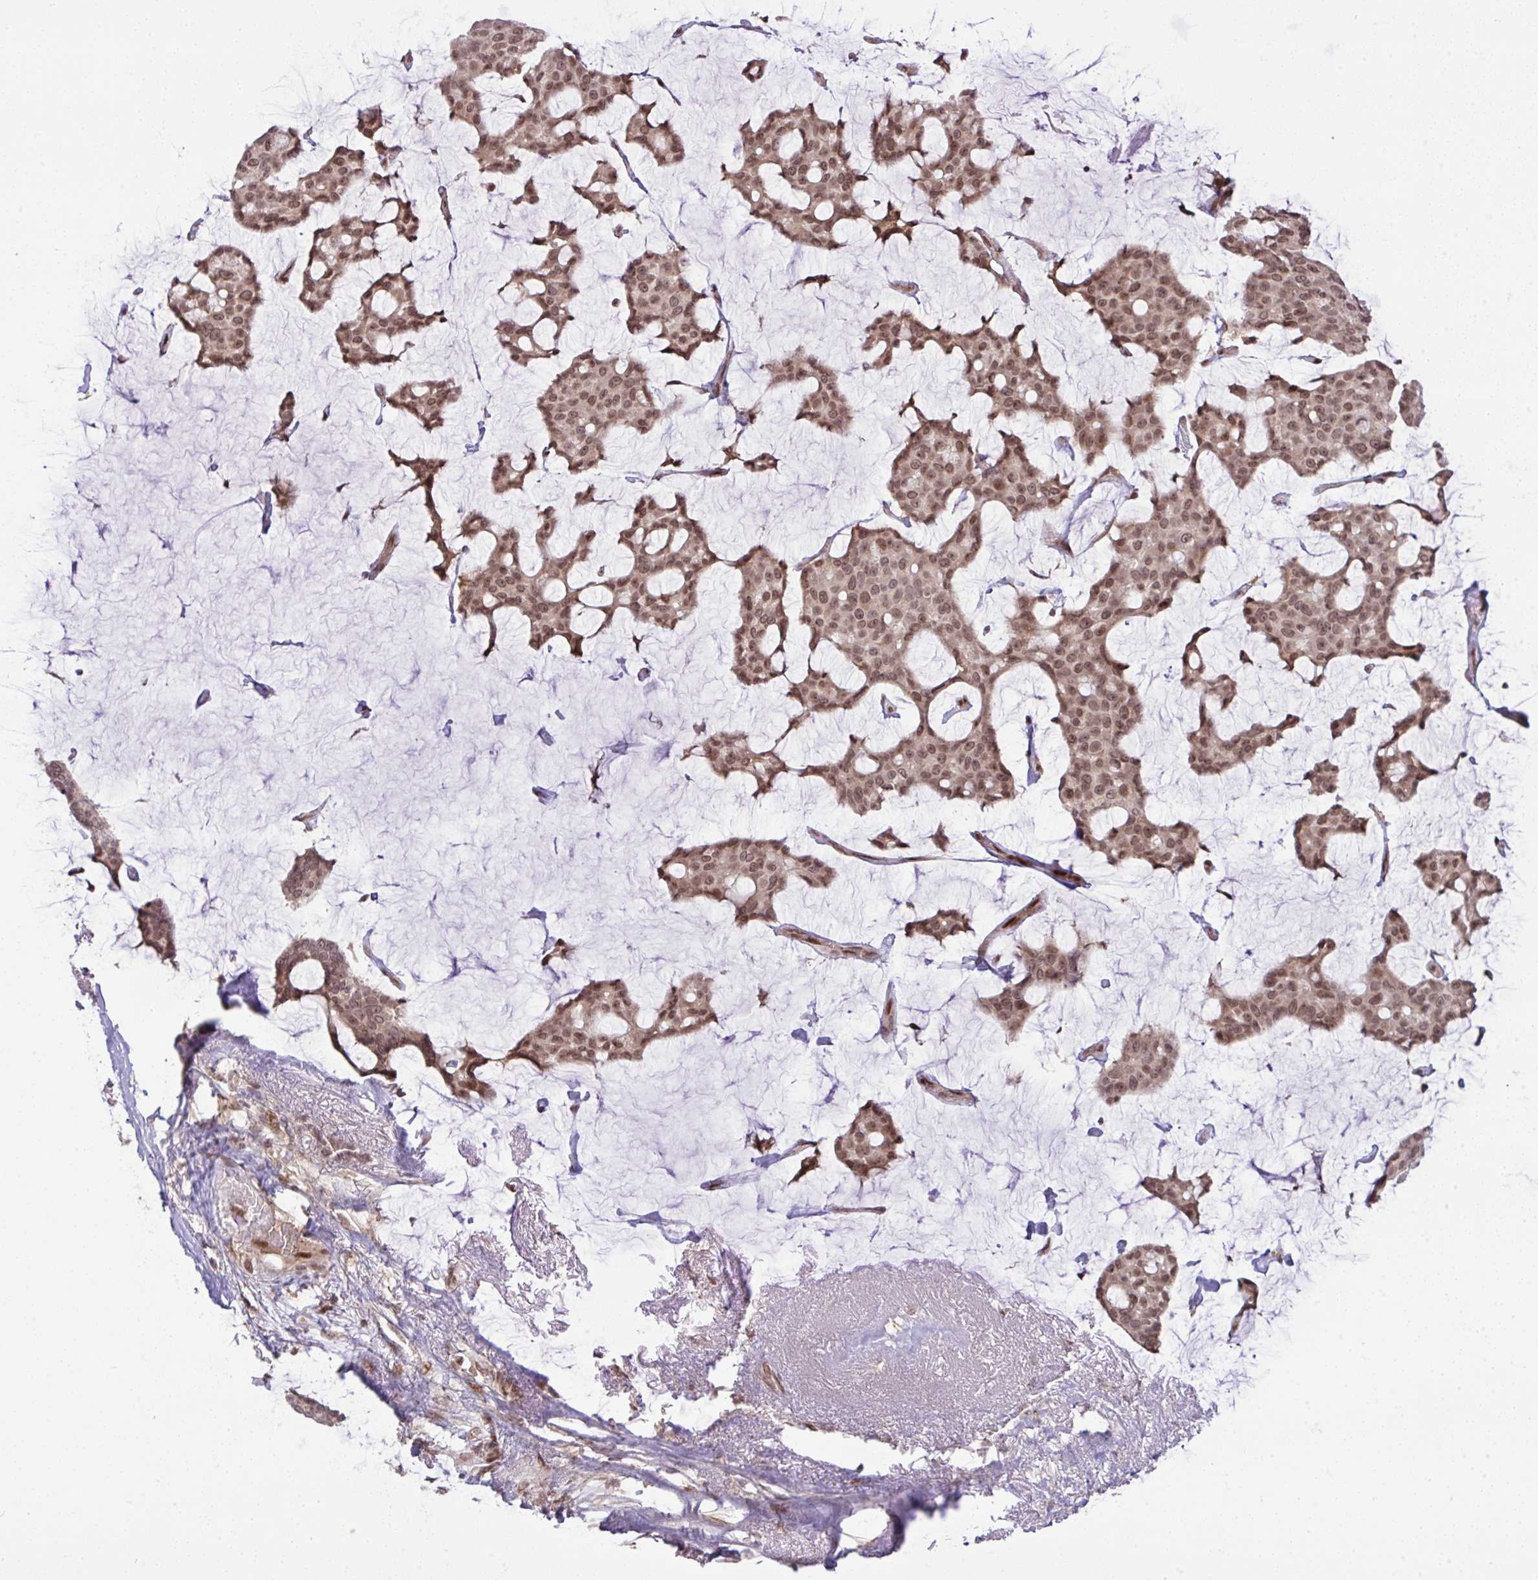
{"staining": {"intensity": "moderate", "quantity": ">75%", "location": "nuclear"}, "tissue": "breast cancer", "cell_type": "Tumor cells", "image_type": "cancer", "snomed": [{"axis": "morphology", "description": "Duct carcinoma"}, {"axis": "topography", "description": "Breast"}], "caption": "Immunohistochemistry (IHC) micrograph of breast invasive ductal carcinoma stained for a protein (brown), which reveals medium levels of moderate nuclear staining in approximately >75% of tumor cells.", "gene": "KLF2", "patient": {"sex": "female", "age": 91}}